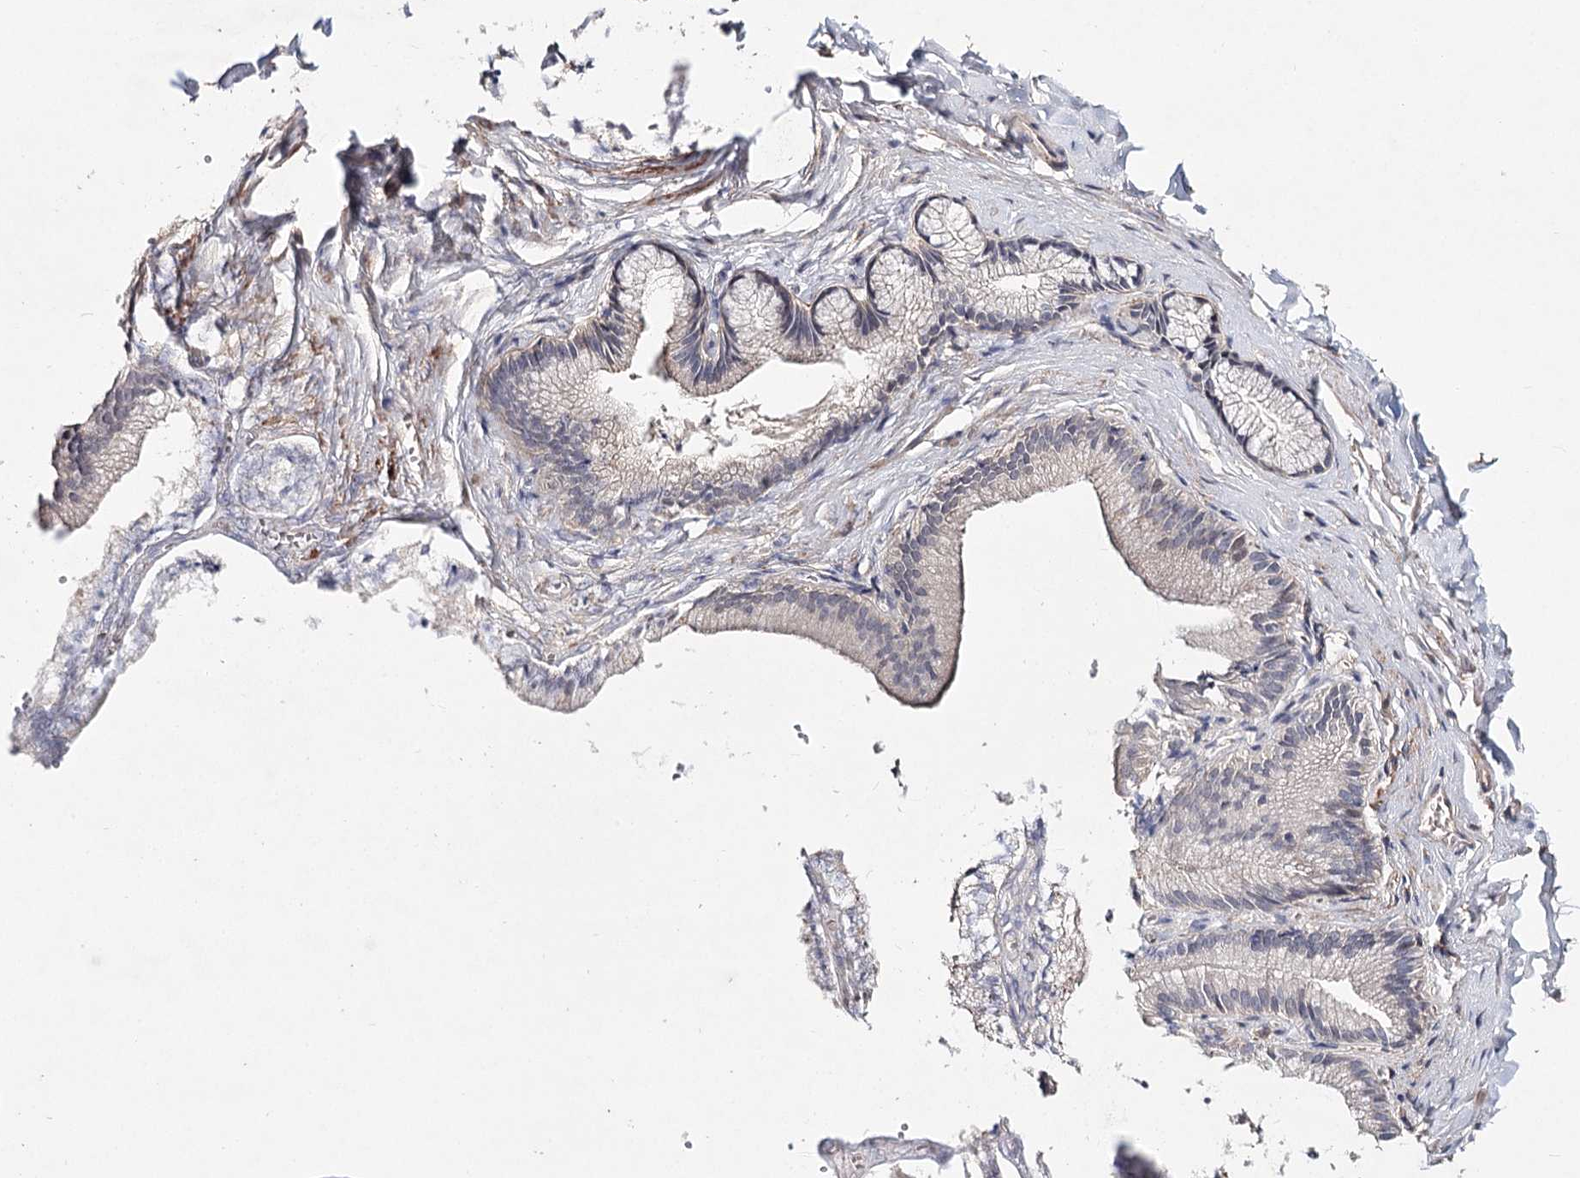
{"staining": {"intensity": "moderate", "quantity": ">75%", "location": "cytoplasmic/membranous"}, "tissue": "adipose tissue", "cell_type": "Adipocytes", "image_type": "normal", "snomed": [{"axis": "morphology", "description": "Normal tissue, NOS"}, {"axis": "topography", "description": "Gallbladder"}, {"axis": "topography", "description": "Peripheral nerve tissue"}], "caption": "This histopathology image shows IHC staining of normal human adipose tissue, with medium moderate cytoplasmic/membranous positivity in approximately >75% of adipocytes.", "gene": "TMEM218", "patient": {"sex": "male", "age": 38}}